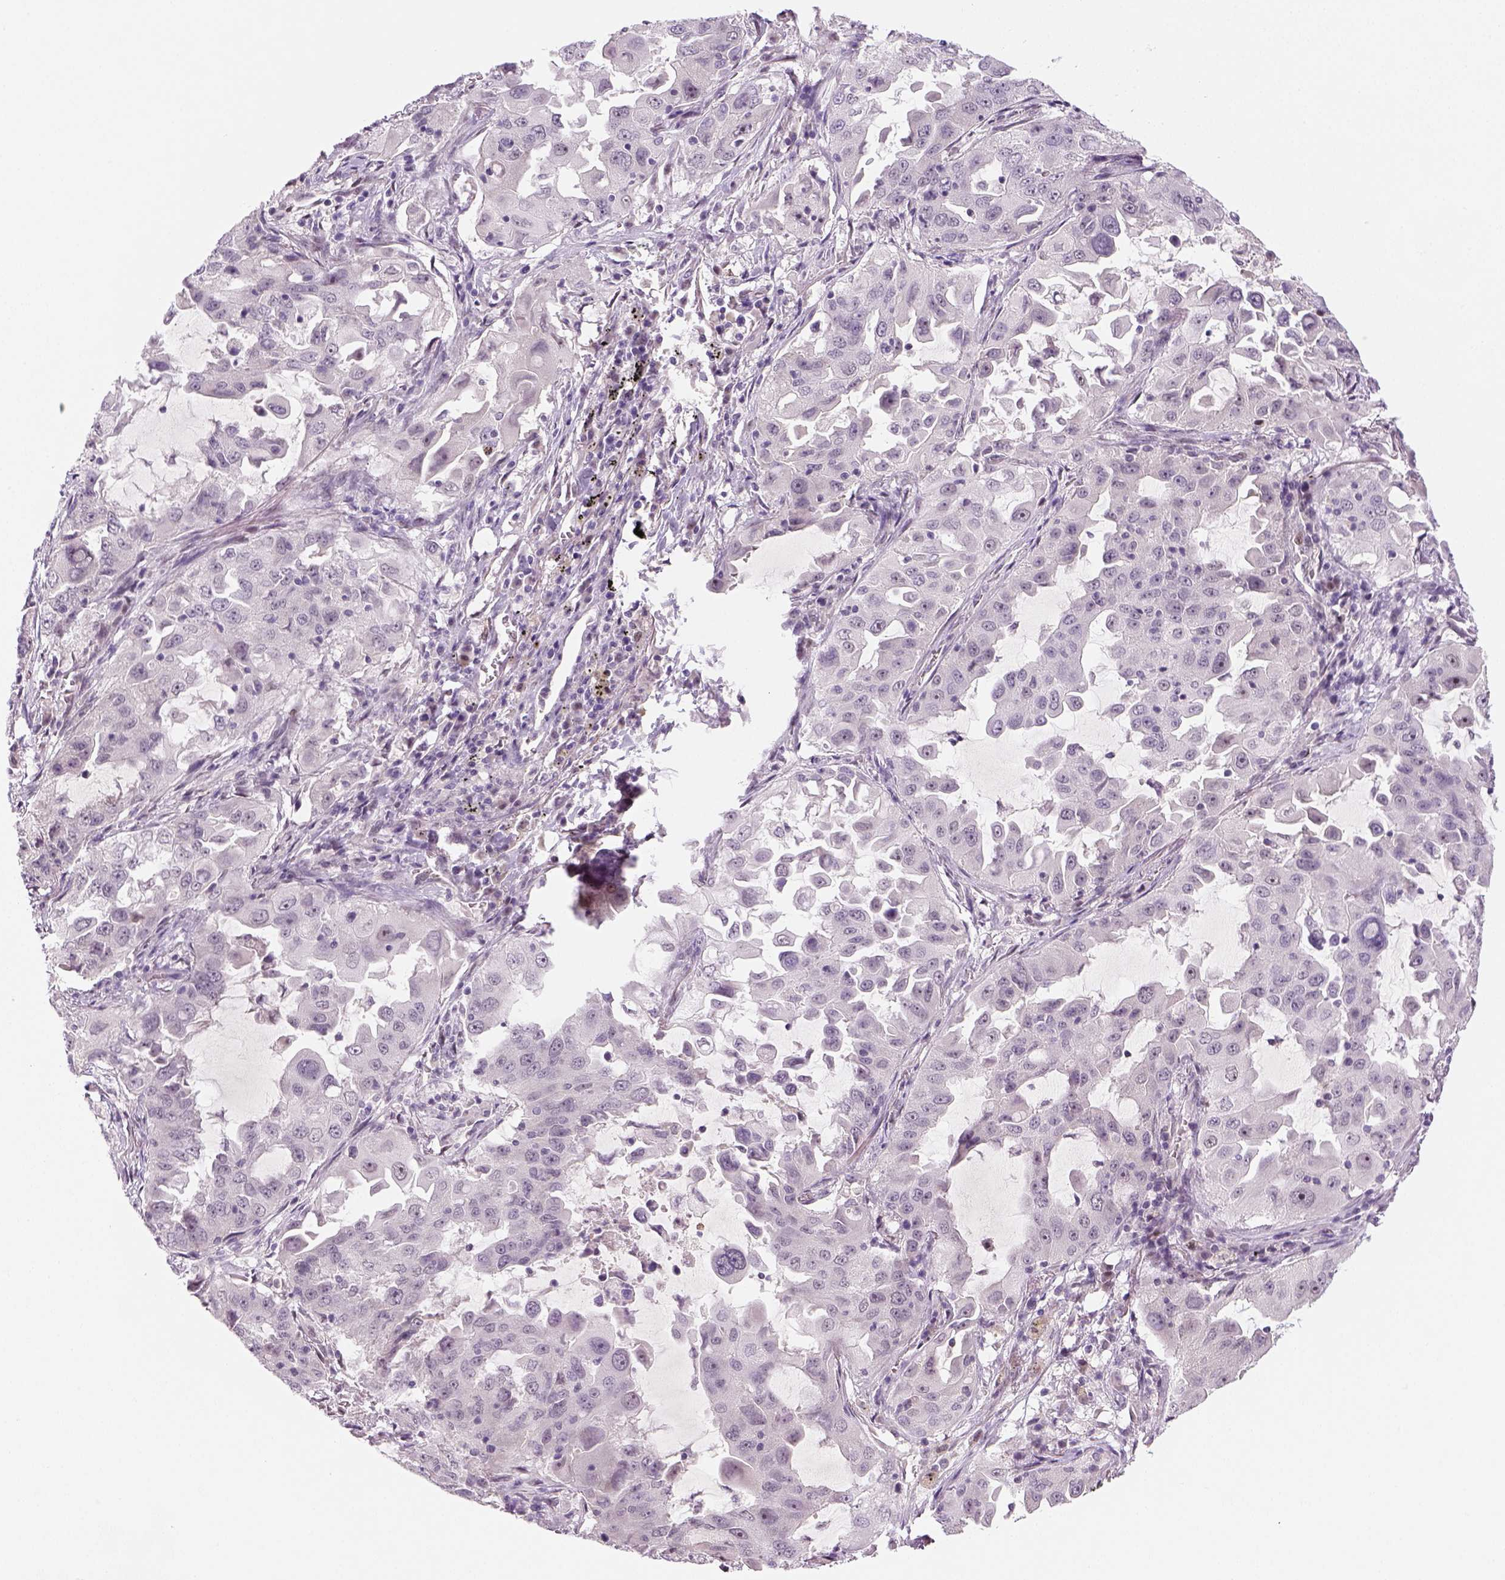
{"staining": {"intensity": "negative", "quantity": "none", "location": "none"}, "tissue": "lung cancer", "cell_type": "Tumor cells", "image_type": "cancer", "snomed": [{"axis": "morphology", "description": "Adenocarcinoma, NOS"}, {"axis": "topography", "description": "Lung"}], "caption": "This photomicrograph is of lung cancer (adenocarcinoma) stained with immunohistochemistry to label a protein in brown with the nuclei are counter-stained blue. There is no expression in tumor cells.", "gene": "MAGEB3", "patient": {"sex": "female", "age": 61}}